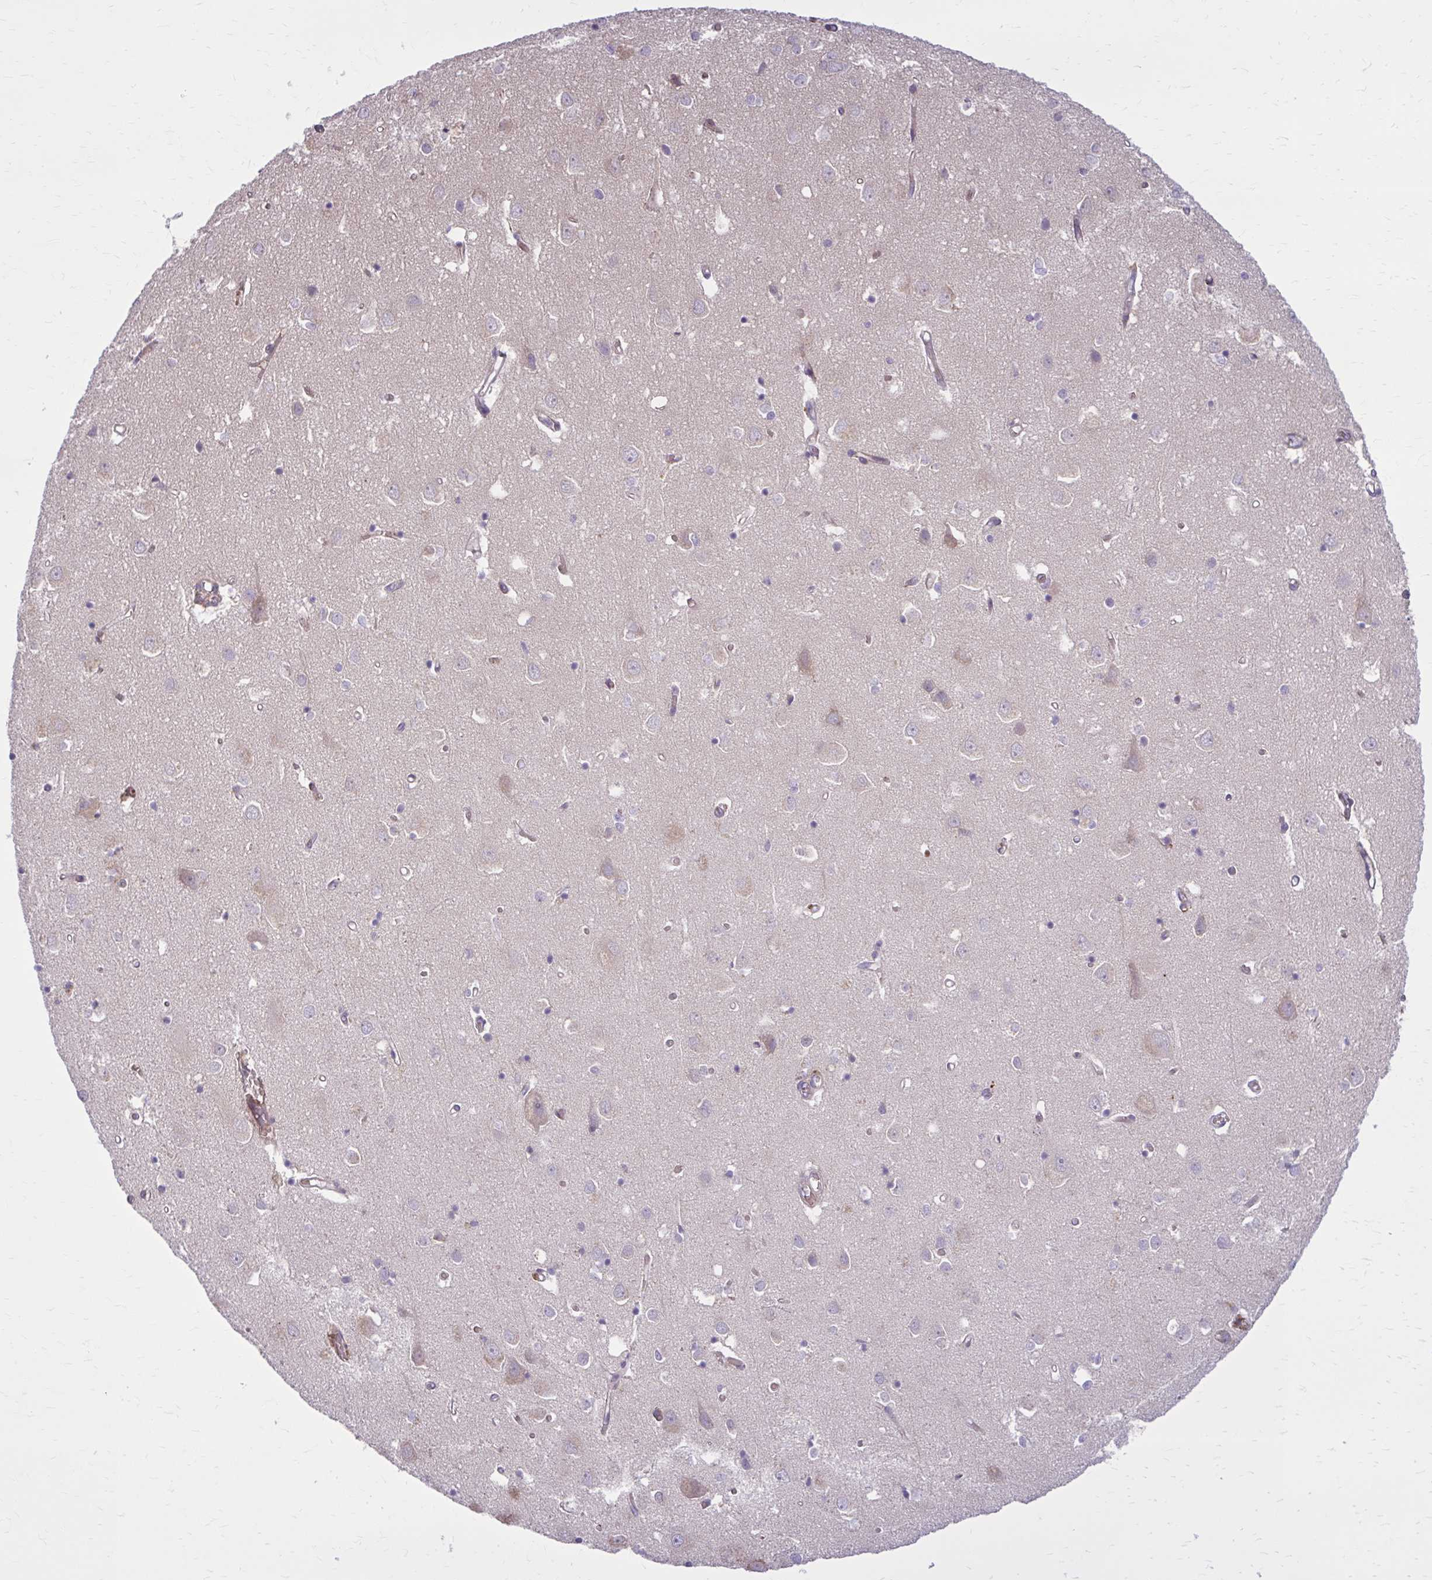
{"staining": {"intensity": "weak", "quantity": ">75%", "location": "cytoplasmic/membranous"}, "tissue": "cerebral cortex", "cell_type": "Endothelial cells", "image_type": "normal", "snomed": [{"axis": "morphology", "description": "Normal tissue, NOS"}, {"axis": "topography", "description": "Cerebral cortex"}], "caption": "IHC (DAB) staining of normal human cerebral cortex reveals weak cytoplasmic/membranous protein expression in about >75% of endothelial cells. (DAB = brown stain, brightfield microscopy at high magnification).", "gene": "SNF8", "patient": {"sex": "male", "age": 70}}